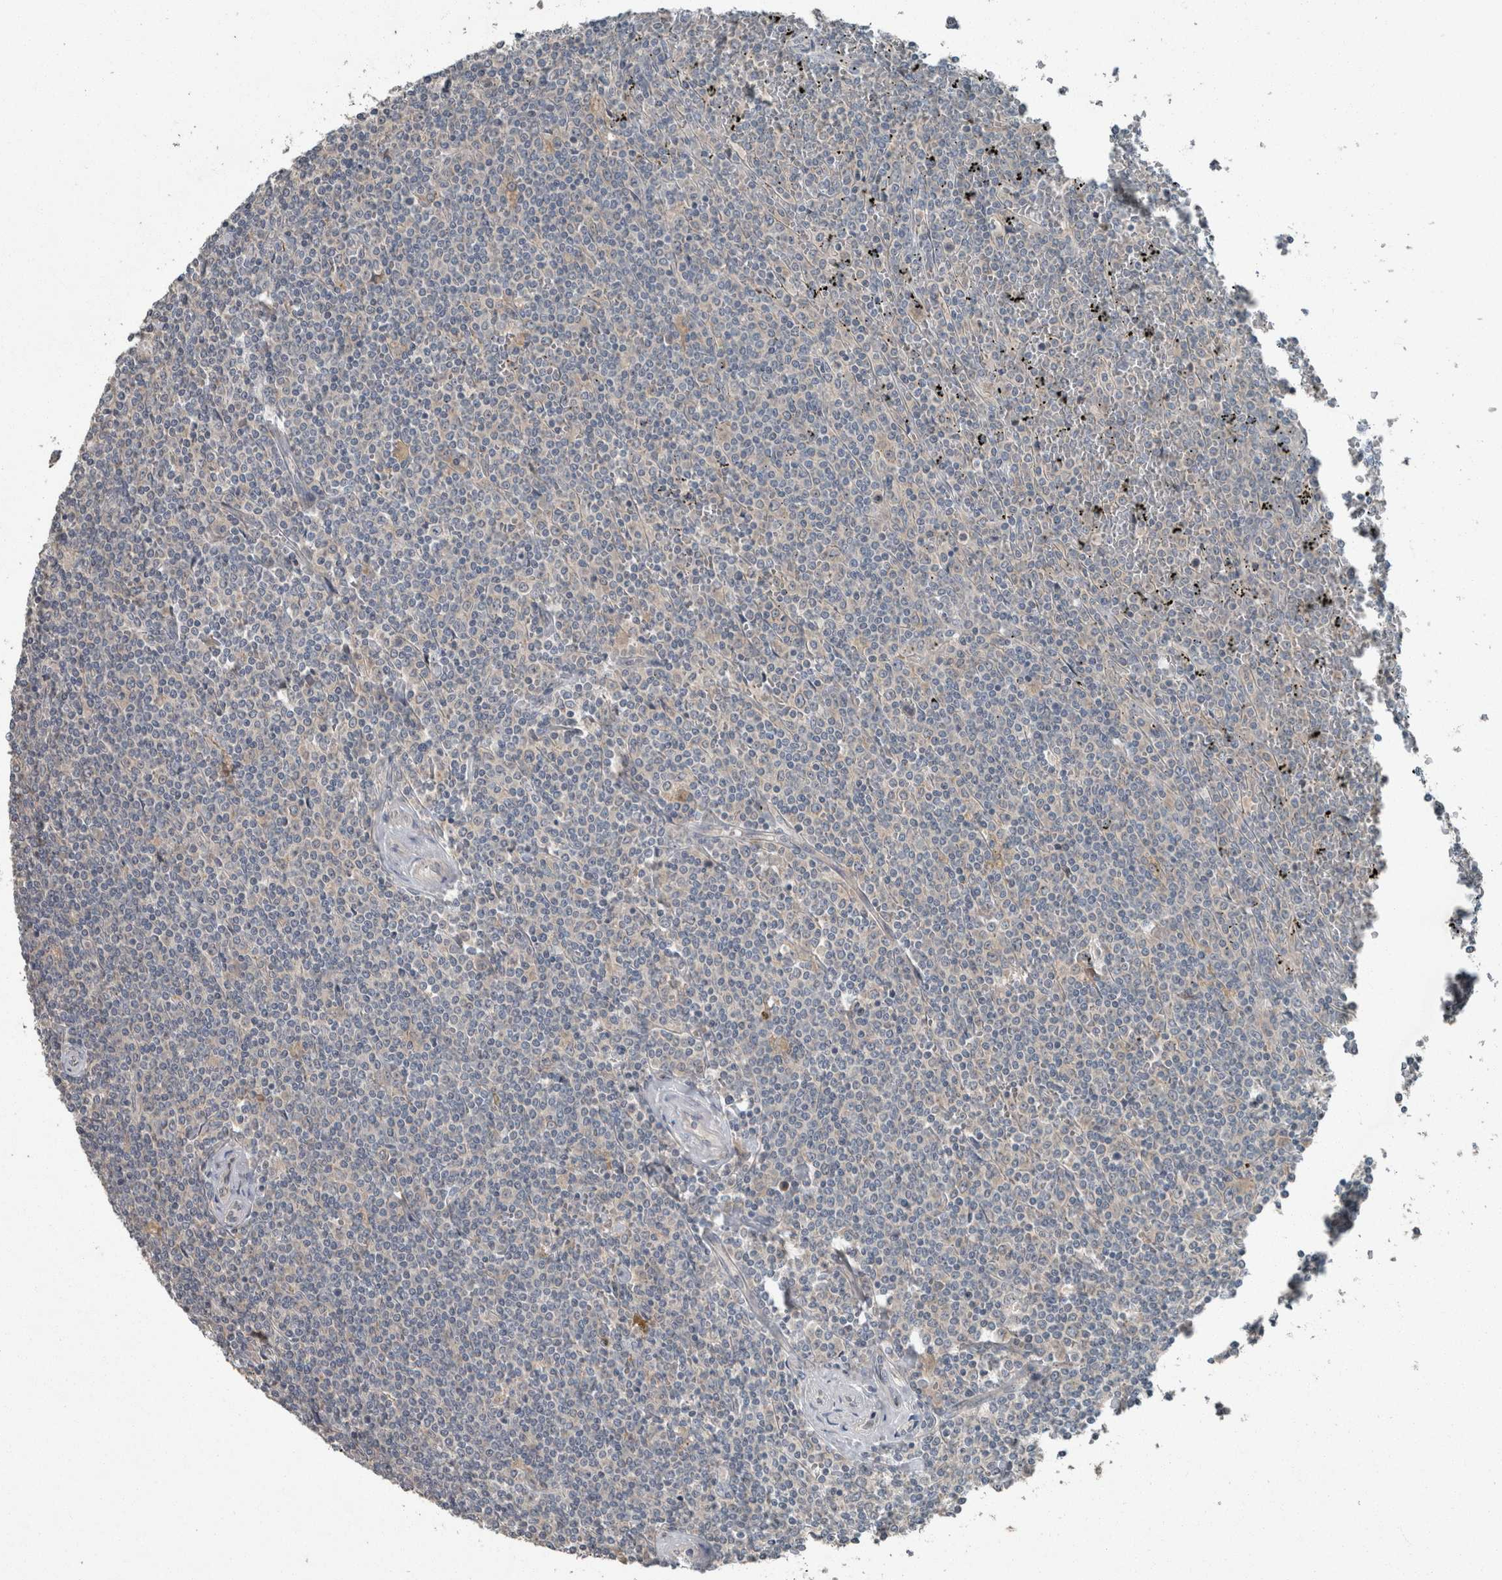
{"staining": {"intensity": "negative", "quantity": "none", "location": "none"}, "tissue": "lymphoma", "cell_type": "Tumor cells", "image_type": "cancer", "snomed": [{"axis": "morphology", "description": "Malignant lymphoma, non-Hodgkin's type, Low grade"}, {"axis": "topography", "description": "Spleen"}], "caption": "Tumor cells are negative for protein expression in human lymphoma.", "gene": "KNTC1", "patient": {"sex": "female", "age": 19}}